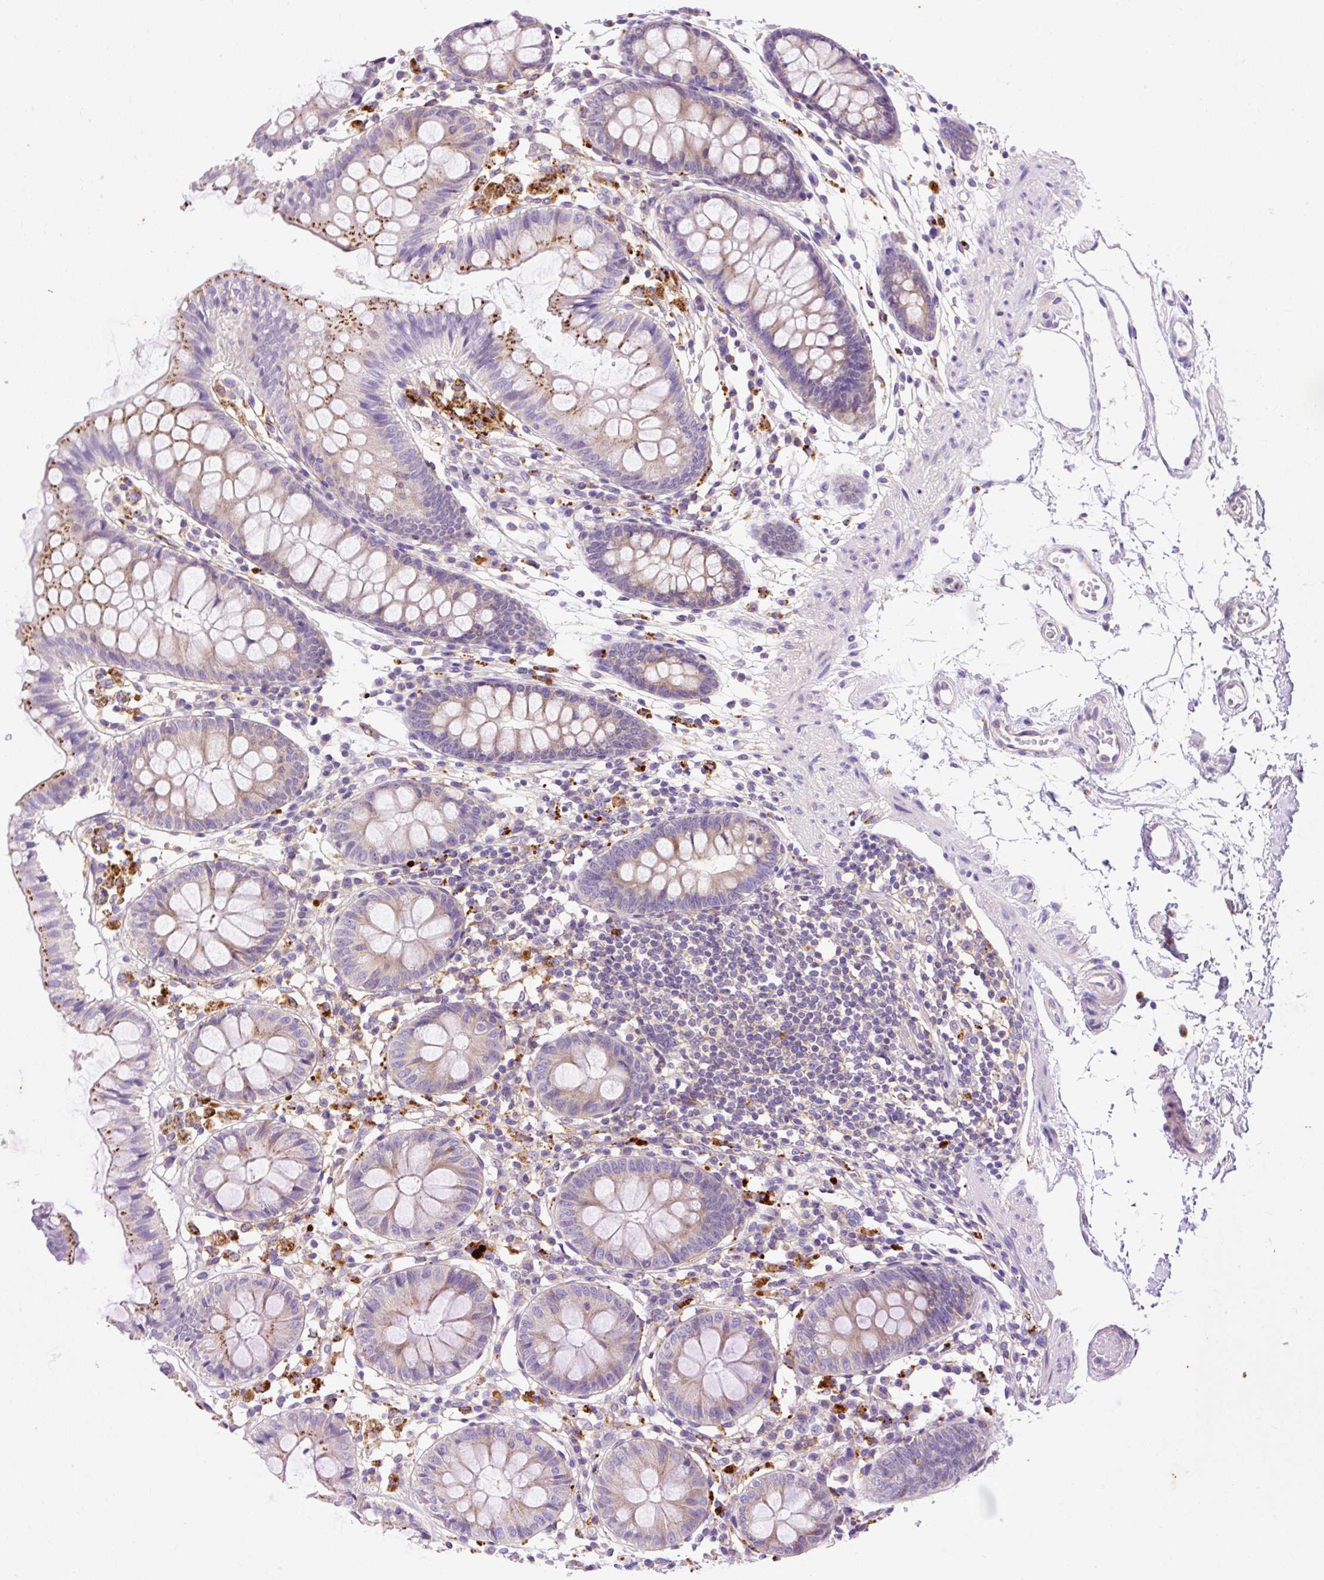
{"staining": {"intensity": "negative", "quantity": "none", "location": "none"}, "tissue": "colon", "cell_type": "Endothelial cells", "image_type": "normal", "snomed": [{"axis": "morphology", "description": "Normal tissue, NOS"}, {"axis": "topography", "description": "Colon"}], "caption": "IHC image of normal colon: human colon stained with DAB shows no significant protein staining in endothelial cells.", "gene": "OR4K15", "patient": {"sex": "female", "age": 84}}